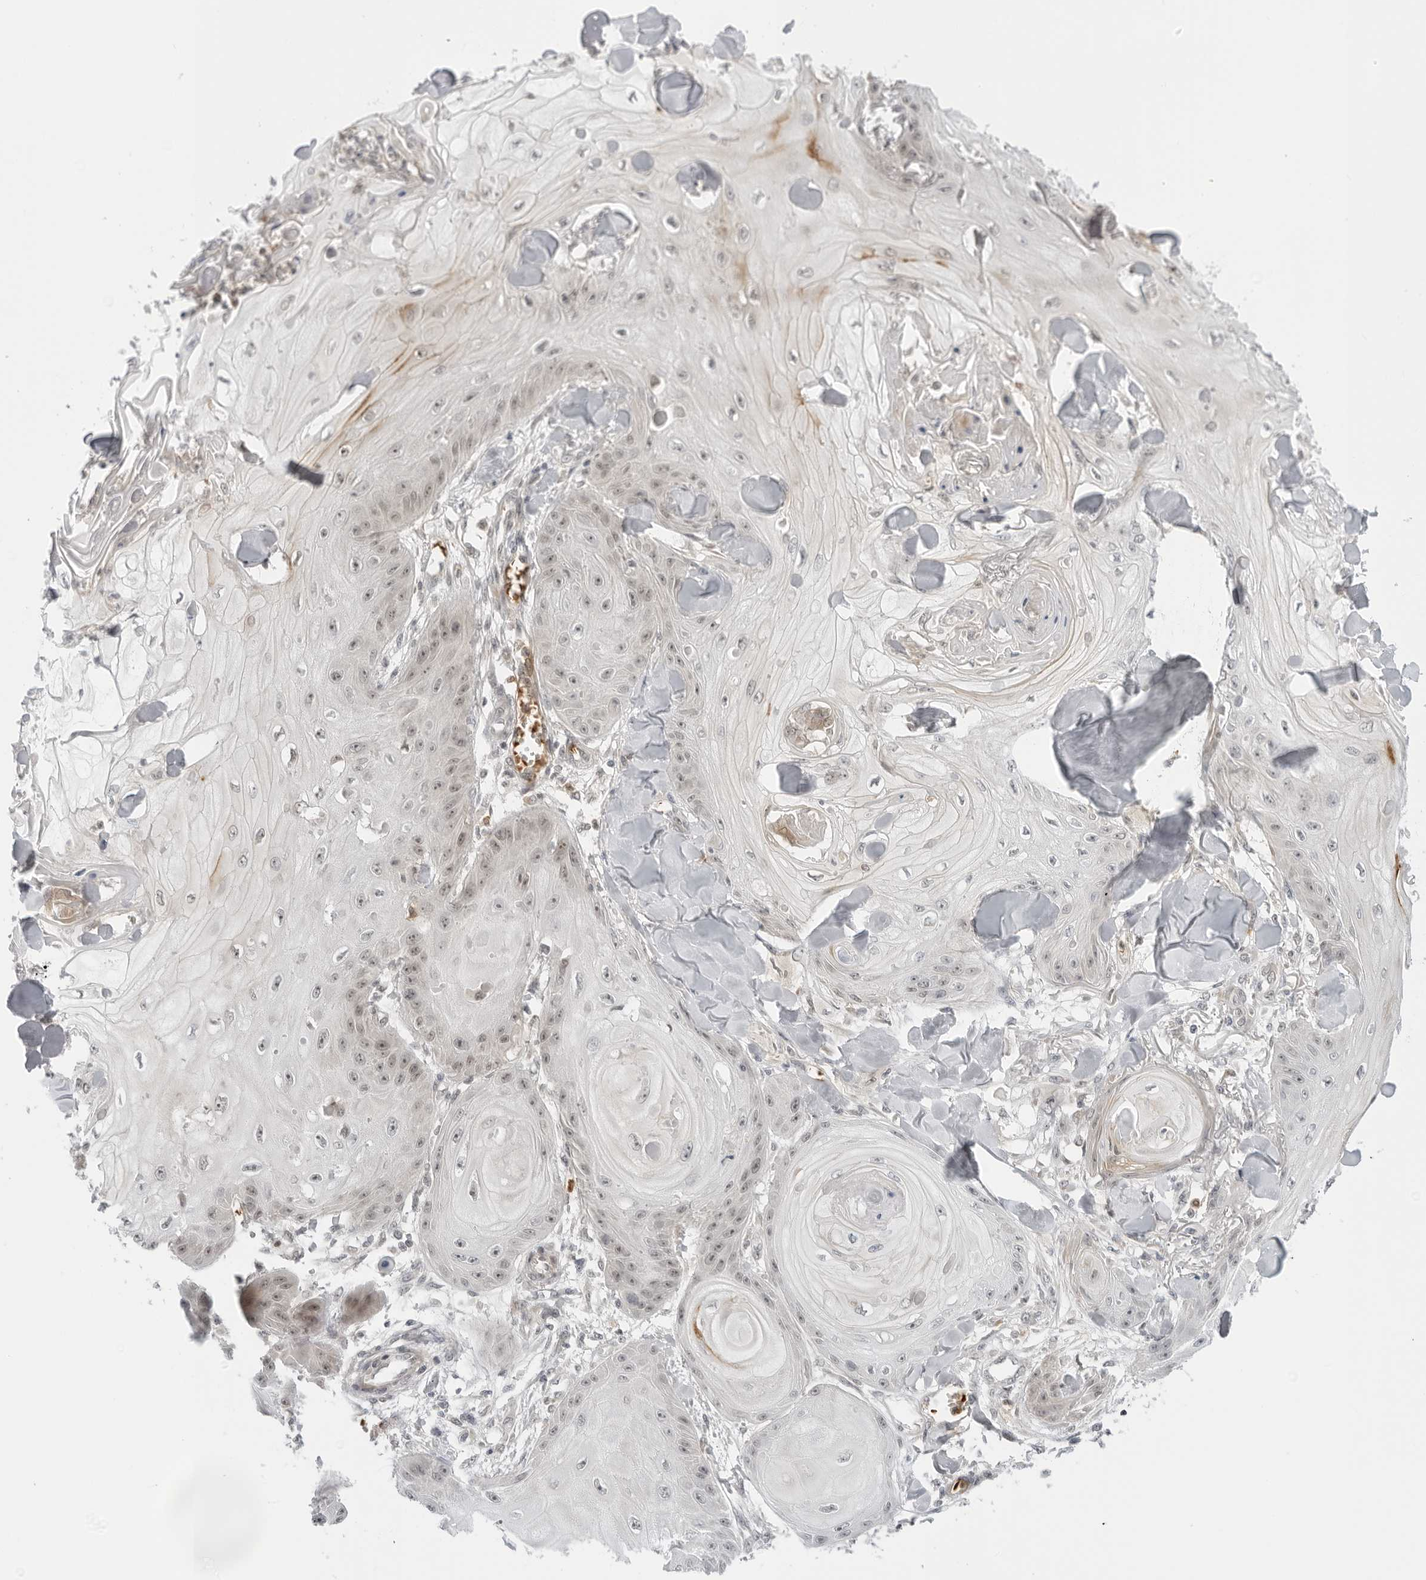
{"staining": {"intensity": "weak", "quantity": "<25%", "location": "nuclear"}, "tissue": "skin cancer", "cell_type": "Tumor cells", "image_type": "cancer", "snomed": [{"axis": "morphology", "description": "Squamous cell carcinoma, NOS"}, {"axis": "topography", "description": "Skin"}], "caption": "An immunohistochemistry photomicrograph of squamous cell carcinoma (skin) is shown. There is no staining in tumor cells of squamous cell carcinoma (skin).", "gene": "SUGCT", "patient": {"sex": "male", "age": 74}}